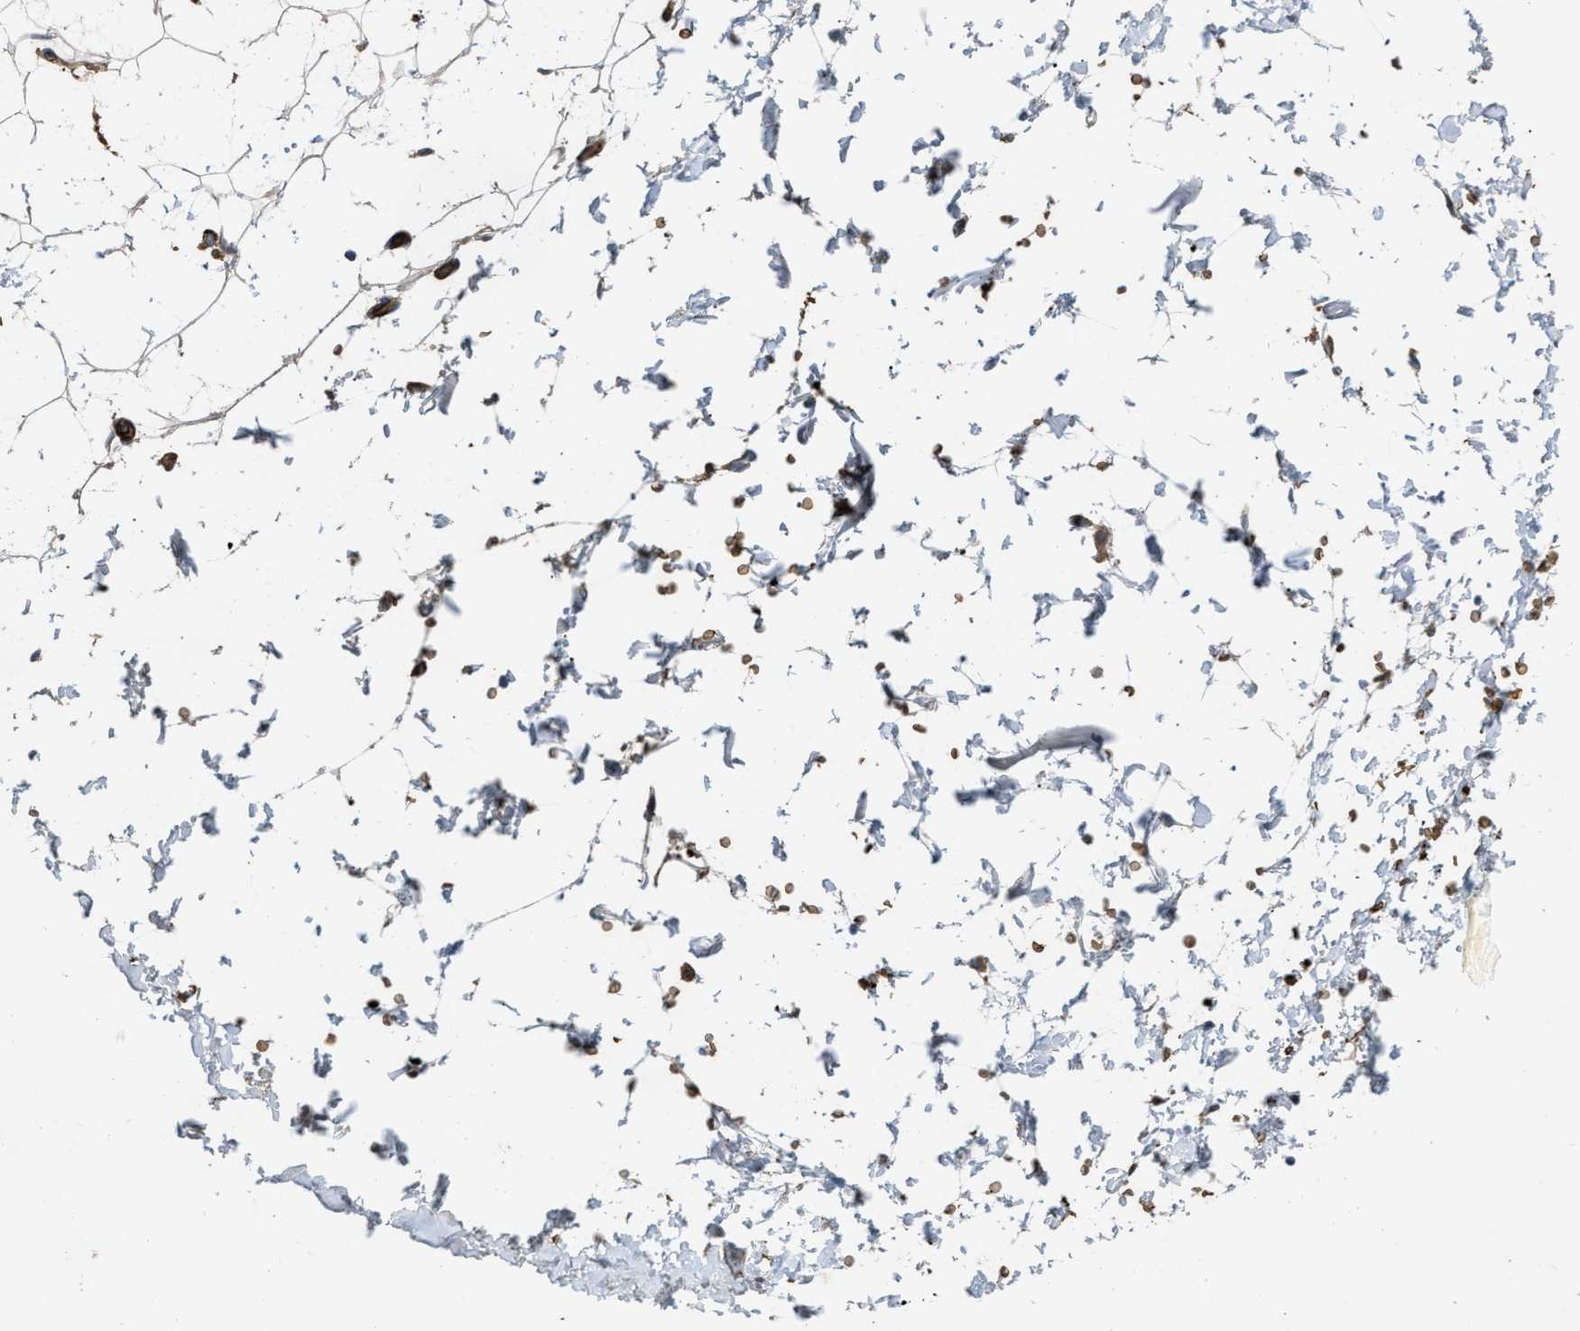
{"staining": {"intensity": "moderate", "quantity": "<25%", "location": "cytoplasmic/membranous"}, "tissue": "adipose tissue", "cell_type": "Adipocytes", "image_type": "normal", "snomed": [{"axis": "morphology", "description": "Normal tissue, NOS"}, {"axis": "topography", "description": "Soft tissue"}], "caption": "Immunohistochemistry (IHC) of normal human adipose tissue reveals low levels of moderate cytoplasmic/membranous positivity in approximately <25% of adipocytes.", "gene": "ERC1", "patient": {"sex": "male", "age": 72}}